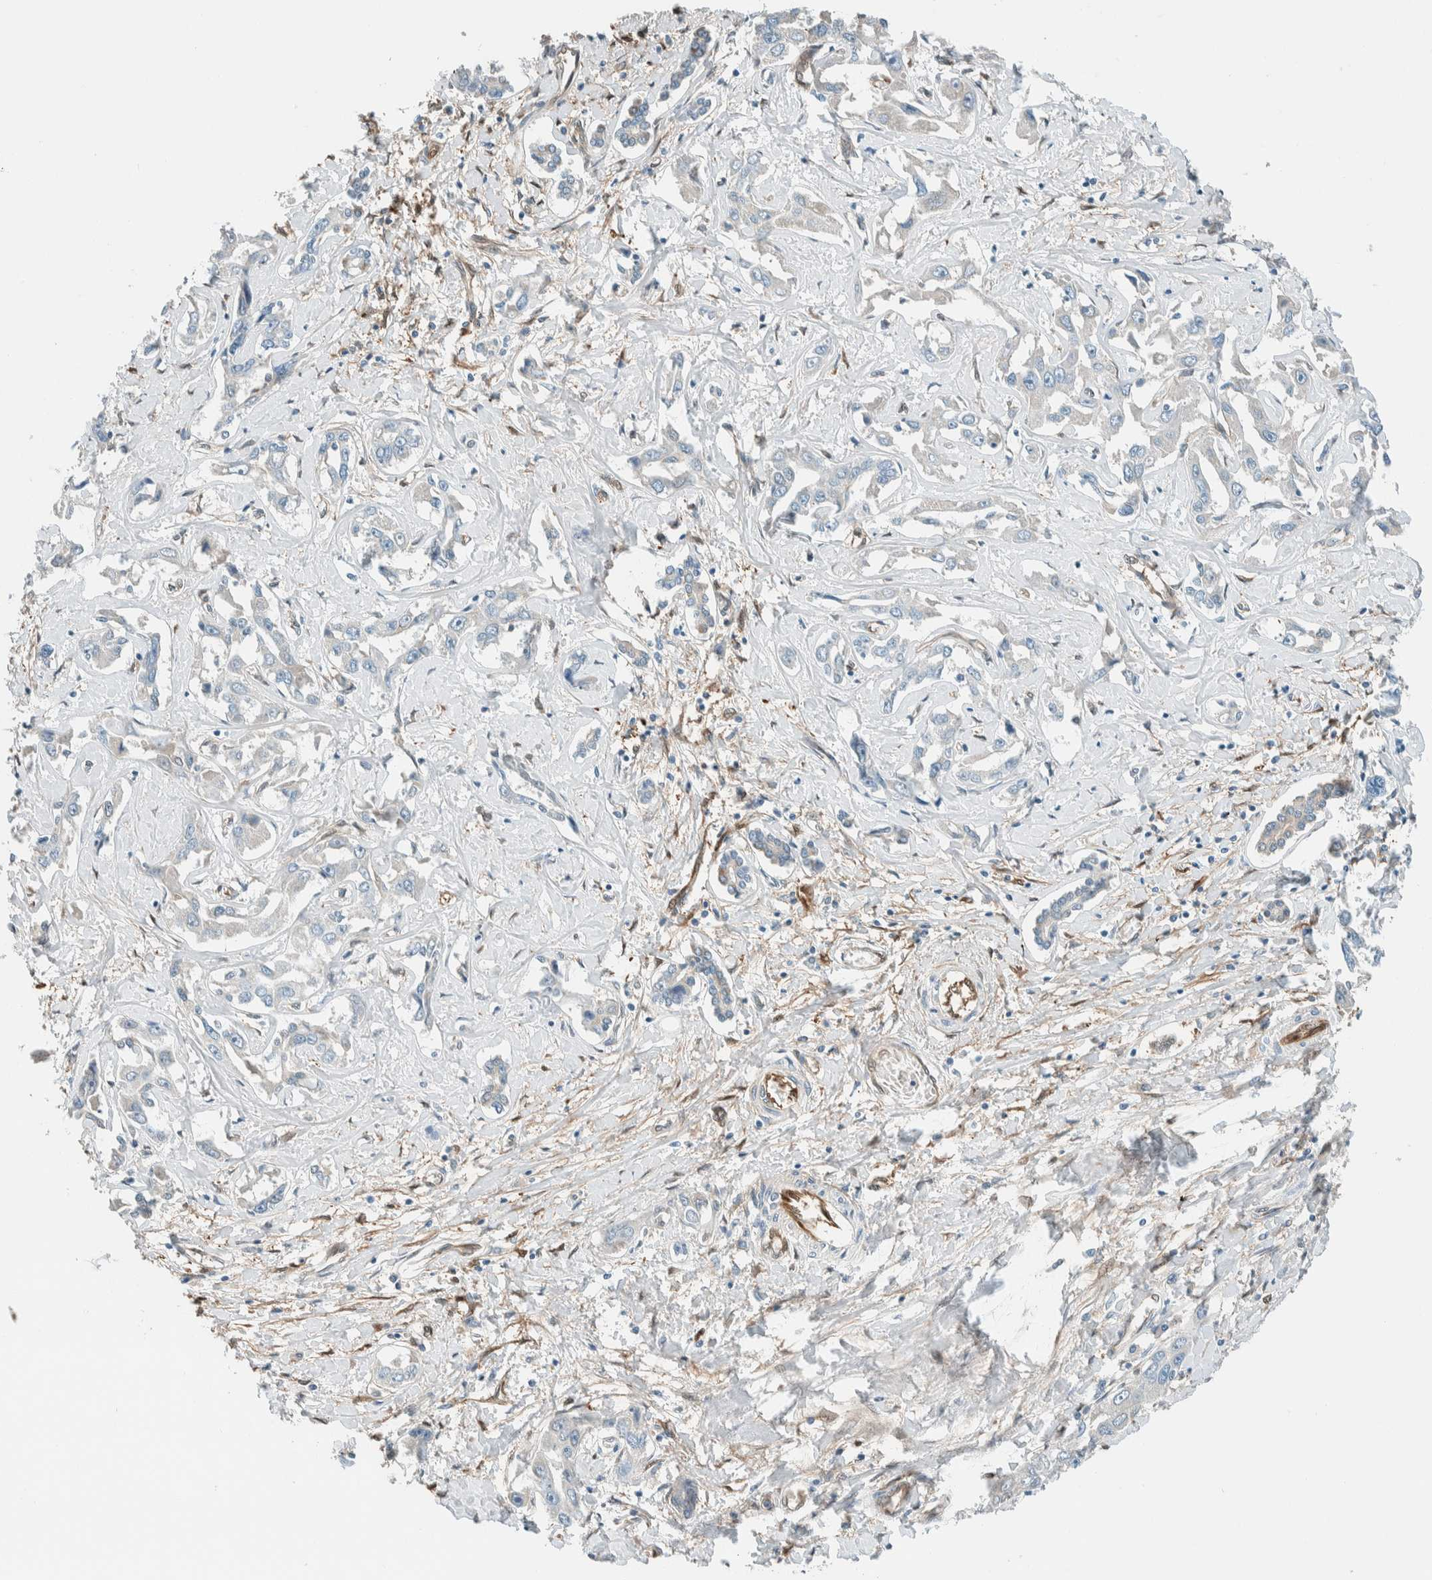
{"staining": {"intensity": "negative", "quantity": "none", "location": "none"}, "tissue": "liver cancer", "cell_type": "Tumor cells", "image_type": "cancer", "snomed": [{"axis": "morphology", "description": "Cholangiocarcinoma"}, {"axis": "topography", "description": "Liver"}], "caption": "This is a photomicrograph of immunohistochemistry (IHC) staining of liver cancer (cholangiocarcinoma), which shows no expression in tumor cells.", "gene": "NXN", "patient": {"sex": "male", "age": 59}}